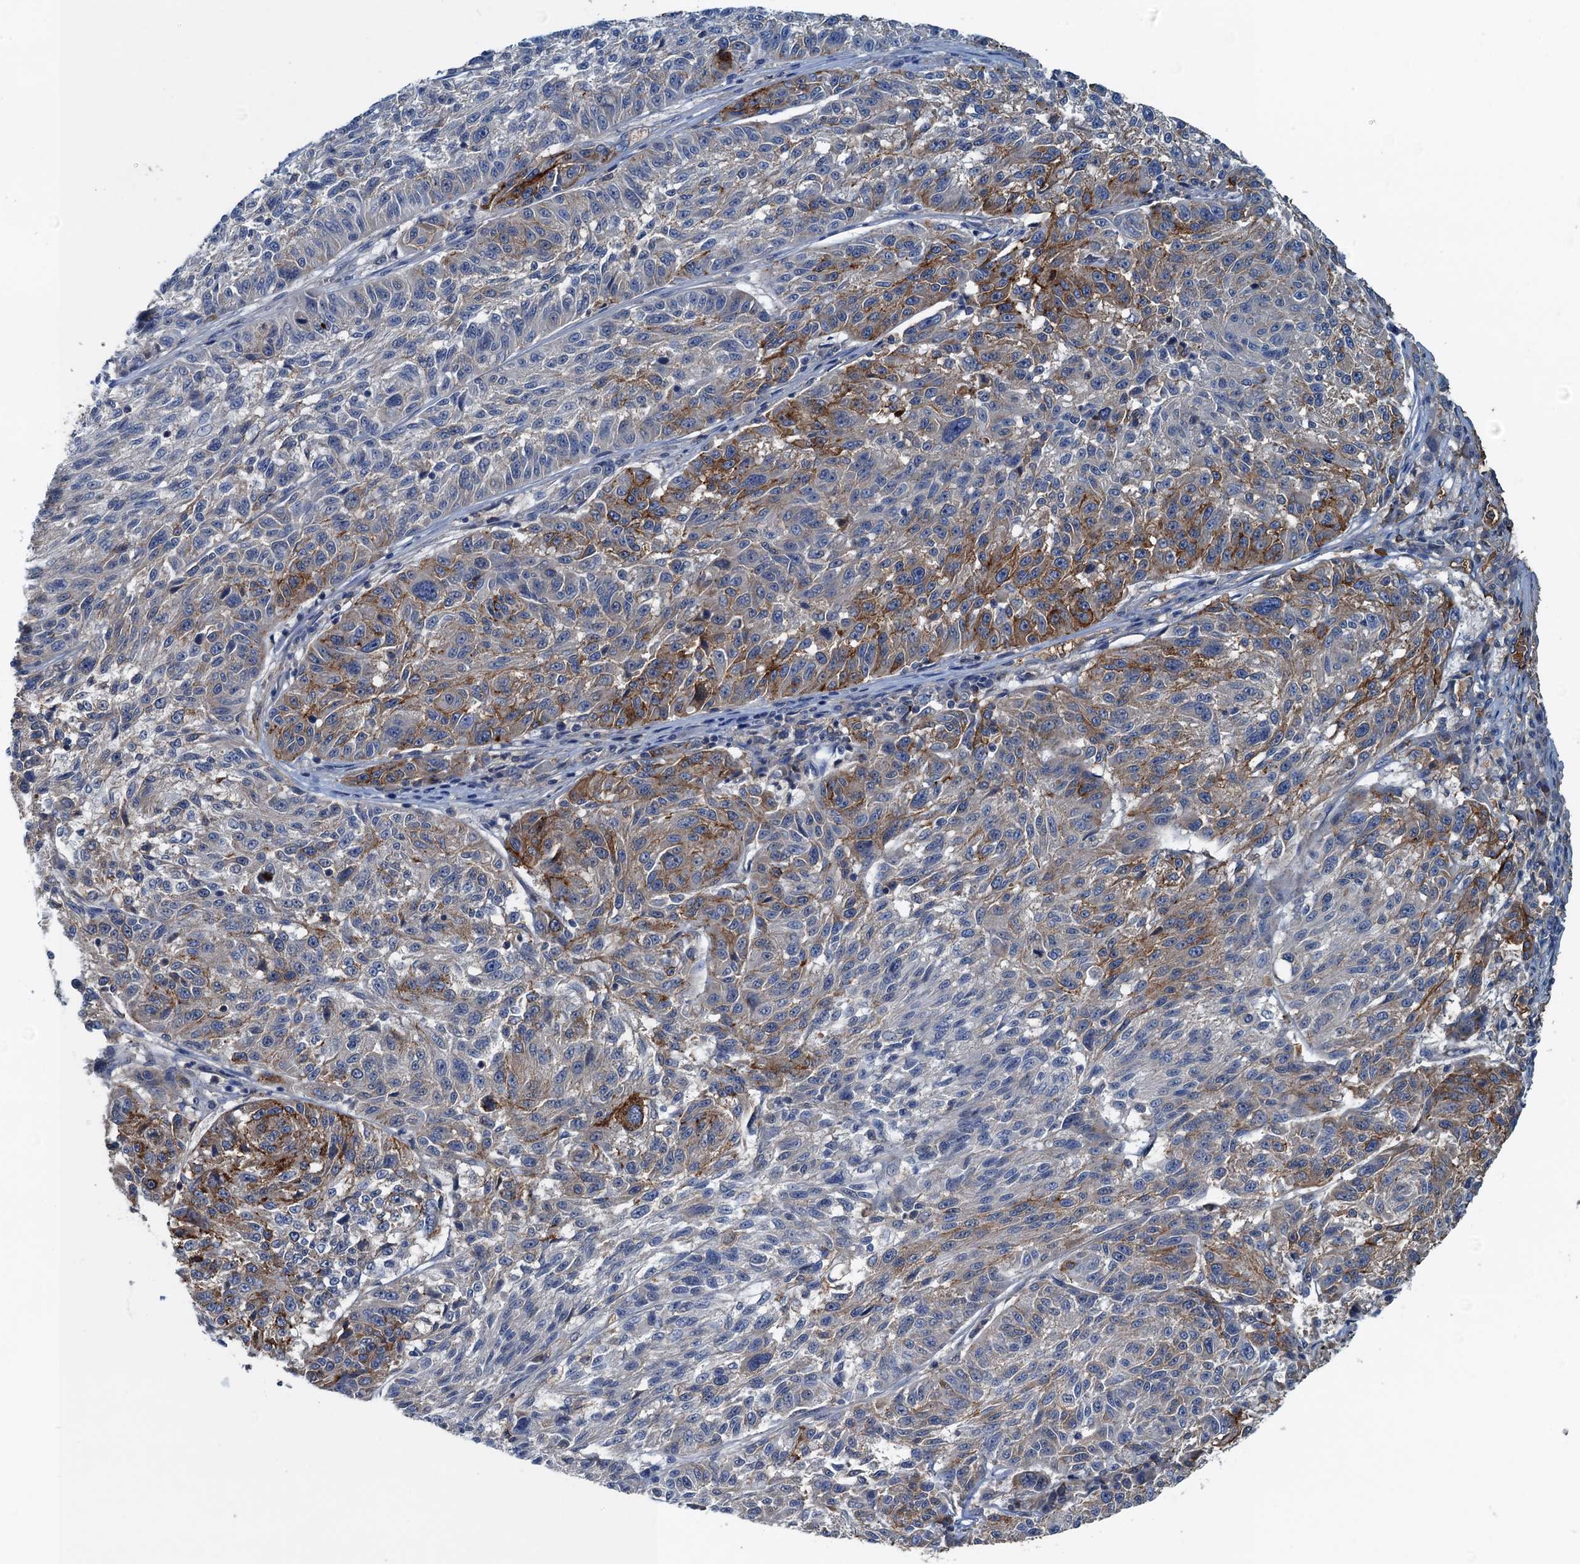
{"staining": {"intensity": "moderate", "quantity": "<25%", "location": "cytoplasmic/membranous"}, "tissue": "melanoma", "cell_type": "Tumor cells", "image_type": "cancer", "snomed": [{"axis": "morphology", "description": "Malignant melanoma, NOS"}, {"axis": "topography", "description": "Skin"}], "caption": "Tumor cells demonstrate moderate cytoplasmic/membranous staining in approximately <25% of cells in malignant melanoma.", "gene": "LSM14B", "patient": {"sex": "male", "age": 53}}